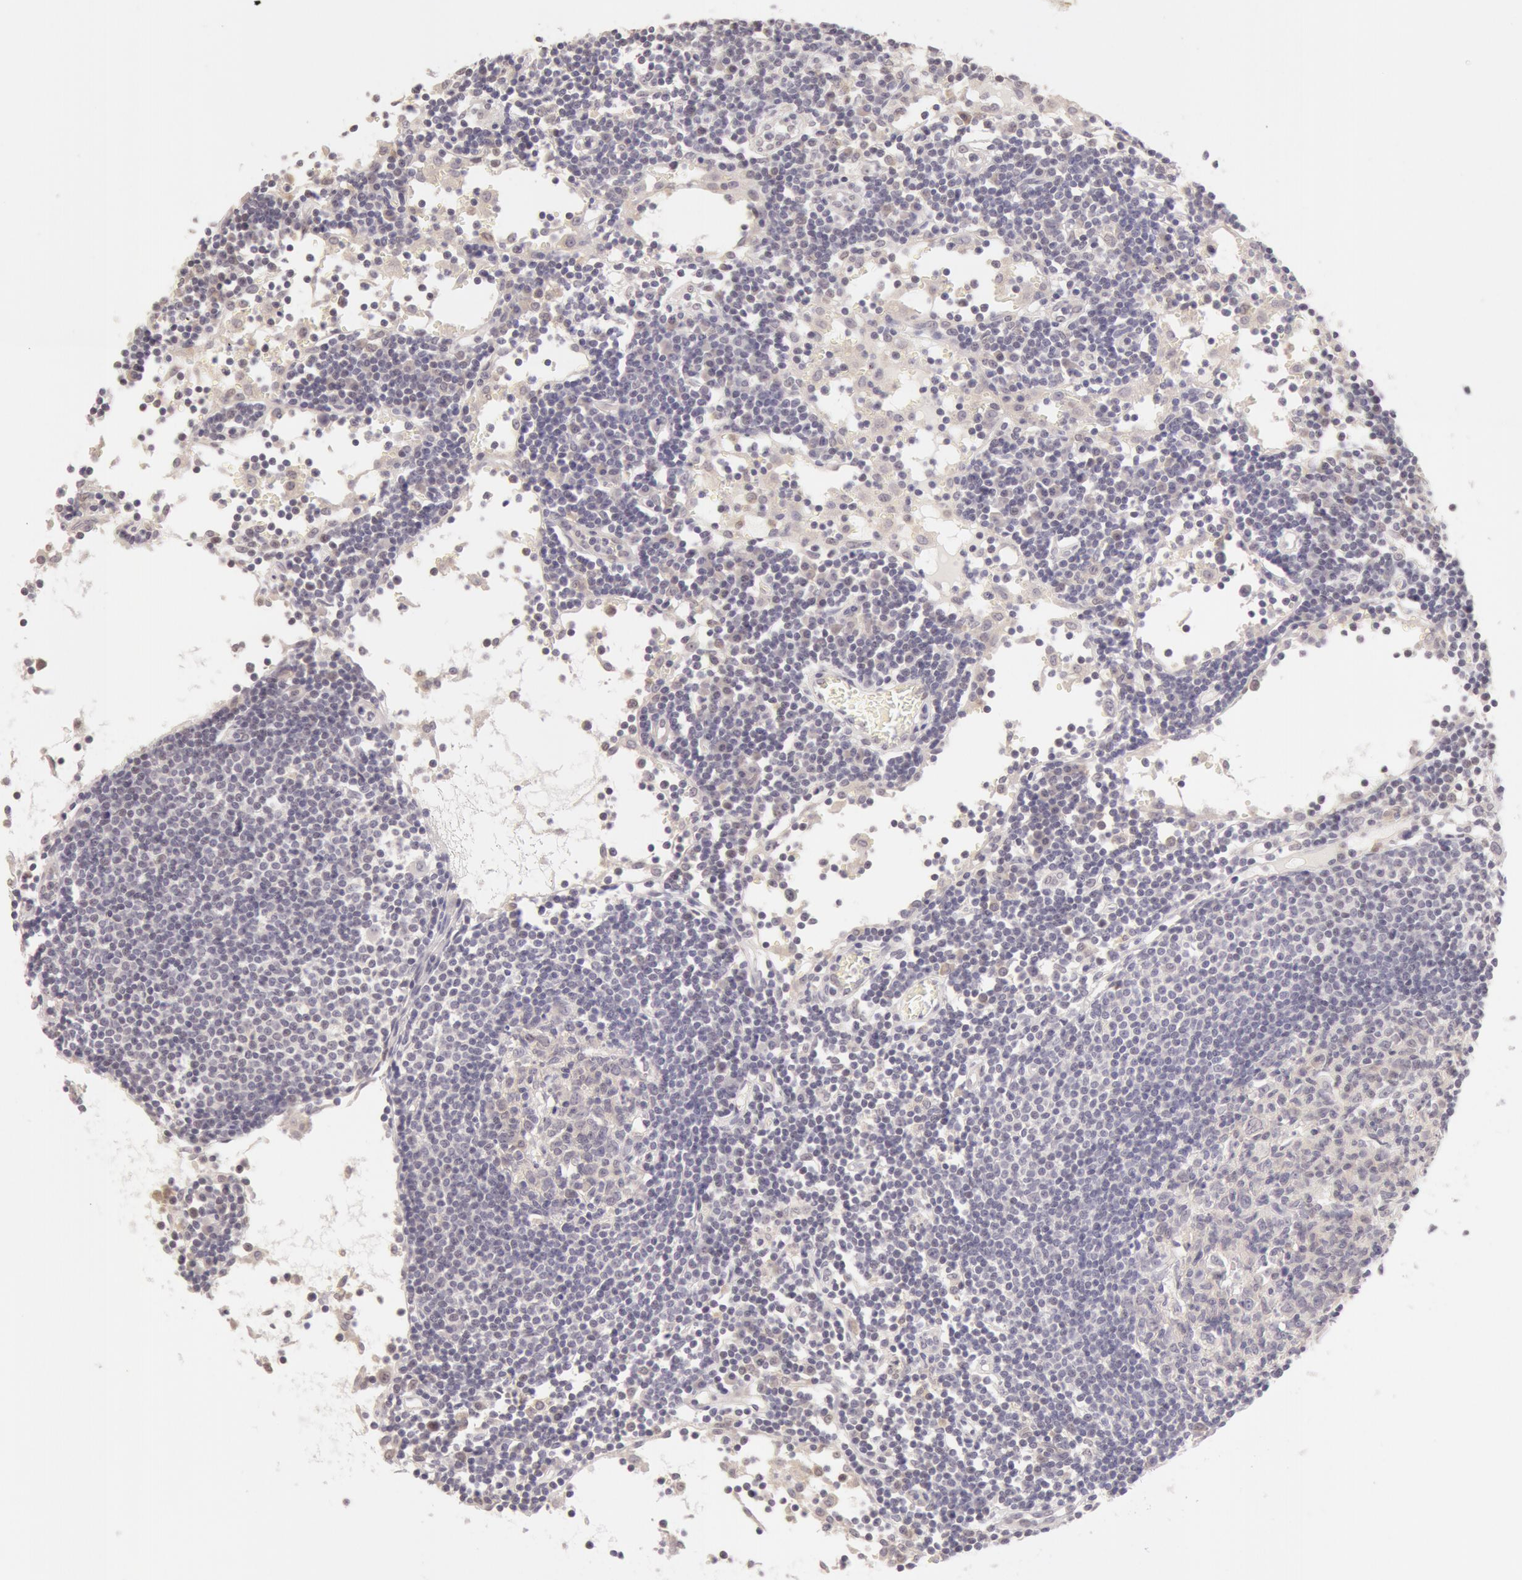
{"staining": {"intensity": "negative", "quantity": "none", "location": "none"}, "tissue": "lymph node", "cell_type": "Germinal center cells", "image_type": "normal", "snomed": [{"axis": "morphology", "description": "Normal tissue, NOS"}, {"axis": "topography", "description": "Lymph node"}], "caption": "IHC histopathology image of normal lymph node stained for a protein (brown), which demonstrates no staining in germinal center cells. (Immunohistochemistry (ihc), brightfield microscopy, high magnification).", "gene": "ZNF597", "patient": {"sex": "female", "age": 55}}